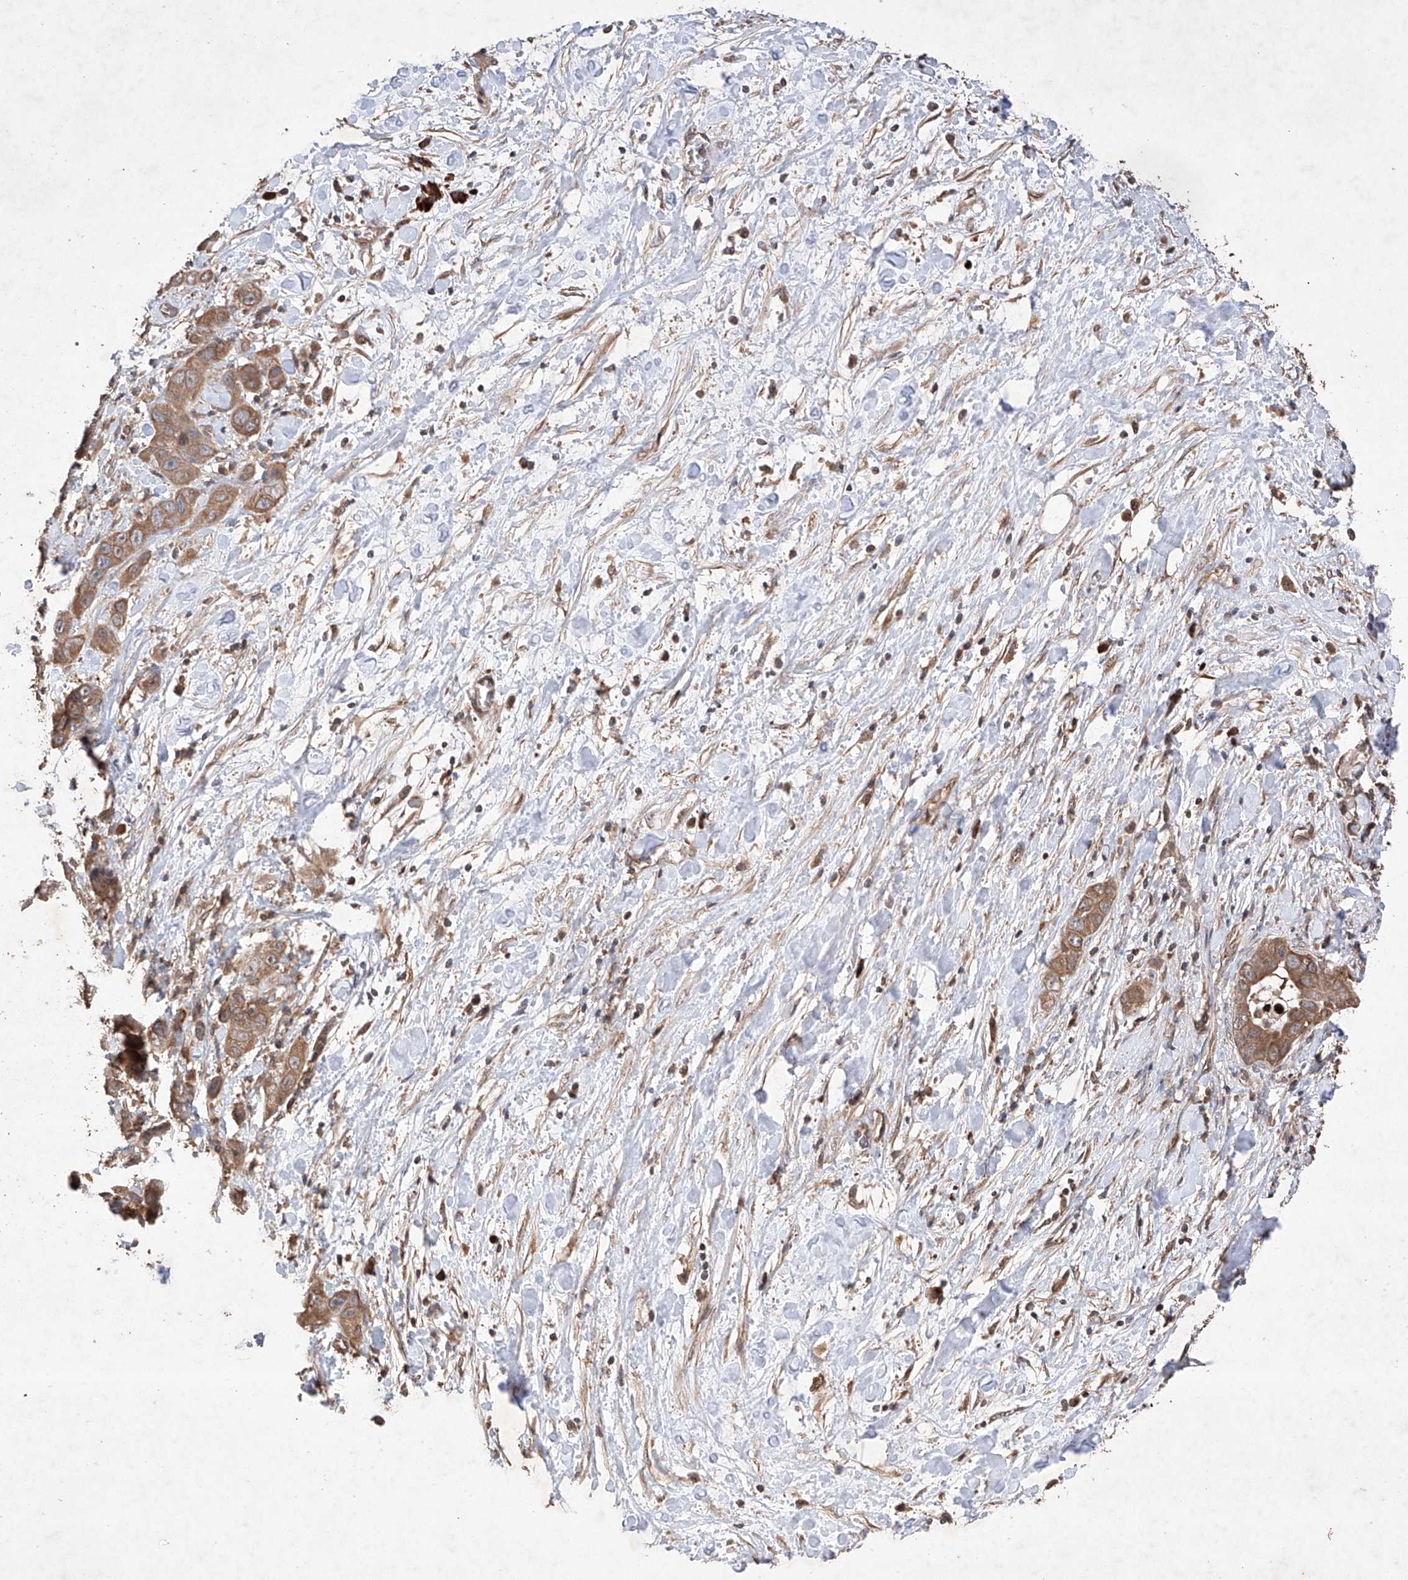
{"staining": {"intensity": "moderate", "quantity": ">75%", "location": "cytoplasmic/membranous"}, "tissue": "liver cancer", "cell_type": "Tumor cells", "image_type": "cancer", "snomed": [{"axis": "morphology", "description": "Cholangiocarcinoma"}, {"axis": "topography", "description": "Liver"}], "caption": "An image of liver cancer stained for a protein shows moderate cytoplasmic/membranous brown staining in tumor cells.", "gene": "LURAP1", "patient": {"sex": "female", "age": 52}}